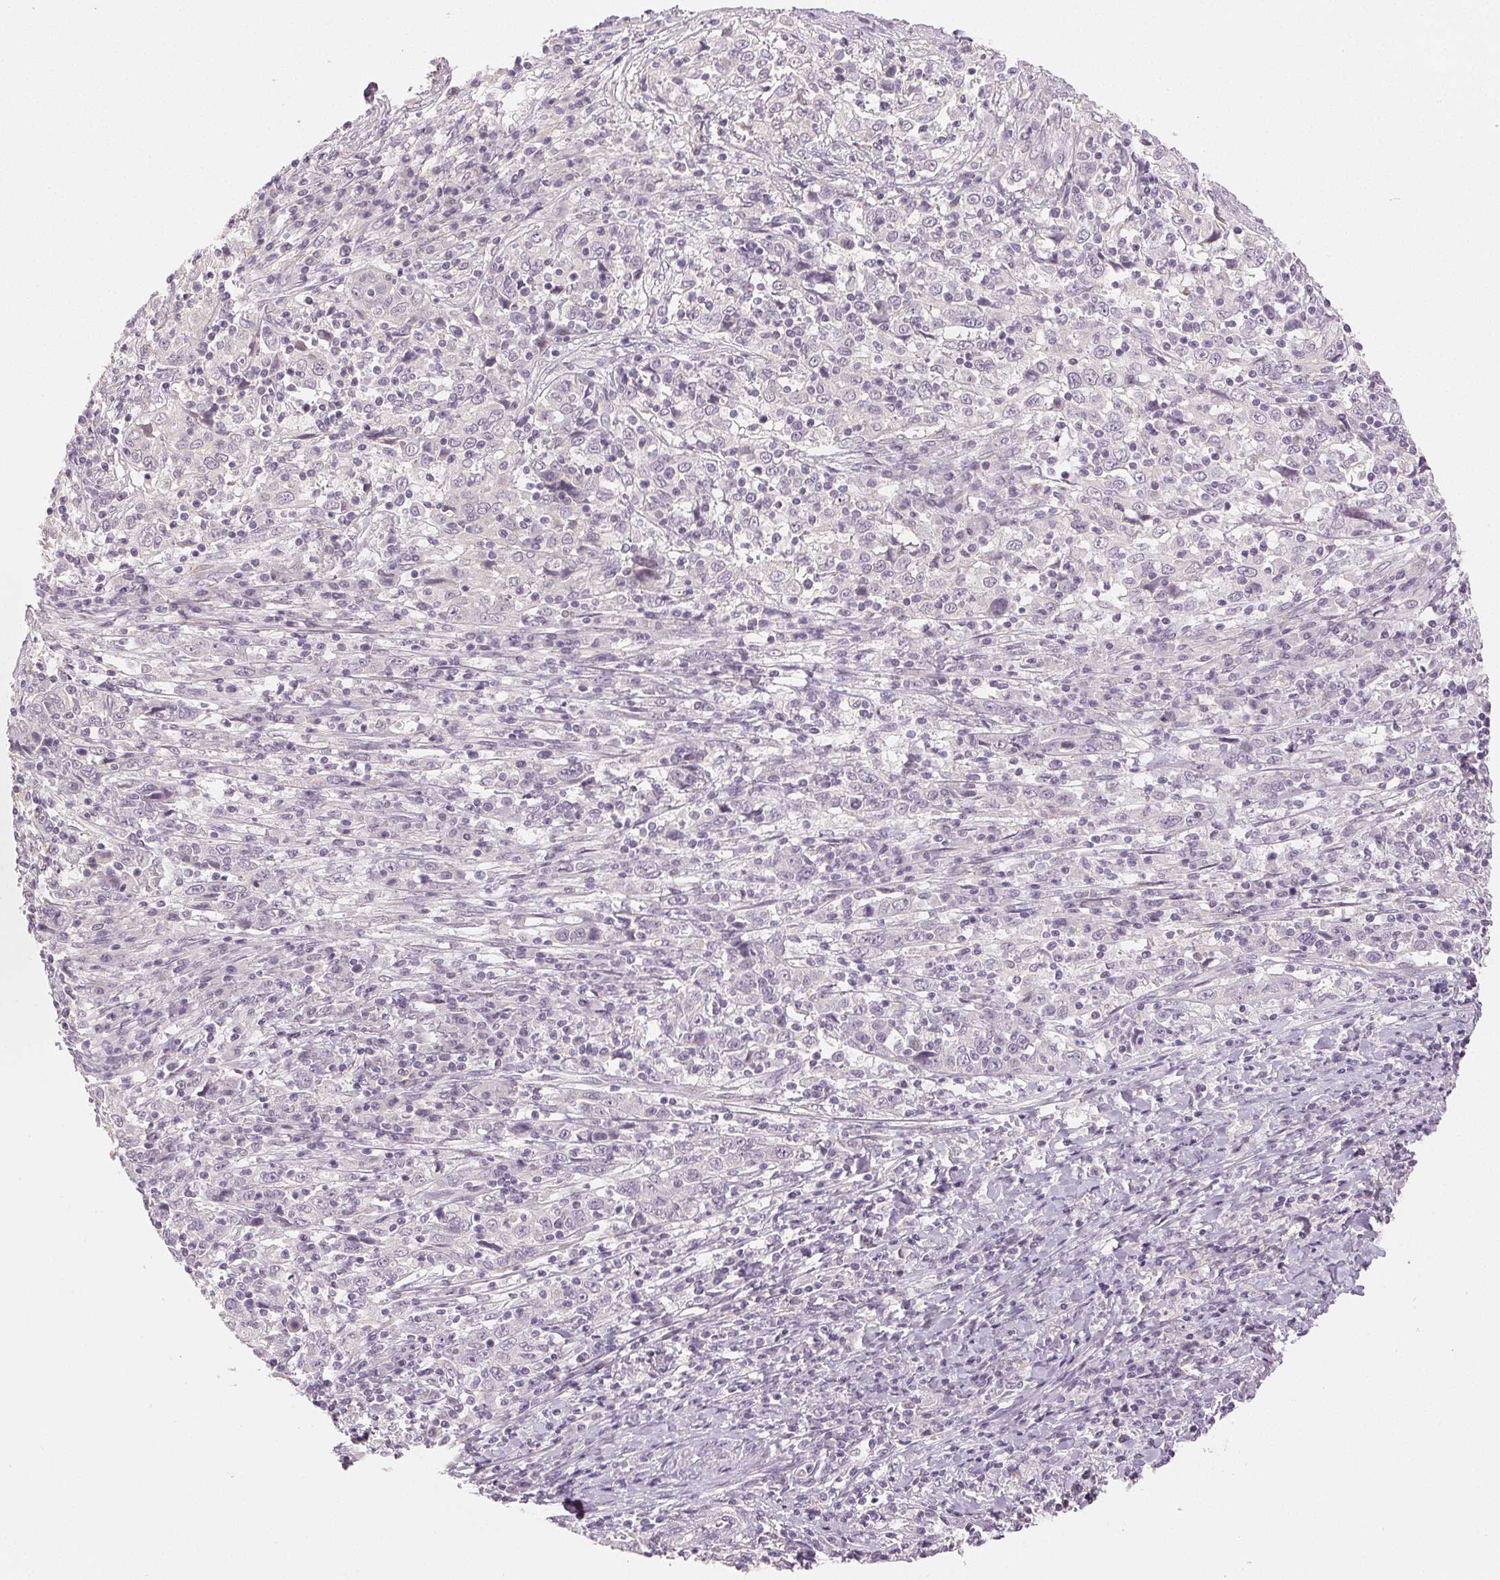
{"staining": {"intensity": "negative", "quantity": "none", "location": "none"}, "tissue": "cervical cancer", "cell_type": "Tumor cells", "image_type": "cancer", "snomed": [{"axis": "morphology", "description": "Squamous cell carcinoma, NOS"}, {"axis": "topography", "description": "Cervix"}], "caption": "A high-resolution photomicrograph shows immunohistochemistry staining of cervical cancer, which reveals no significant expression in tumor cells.", "gene": "MAP1LC3A", "patient": {"sex": "female", "age": 46}}